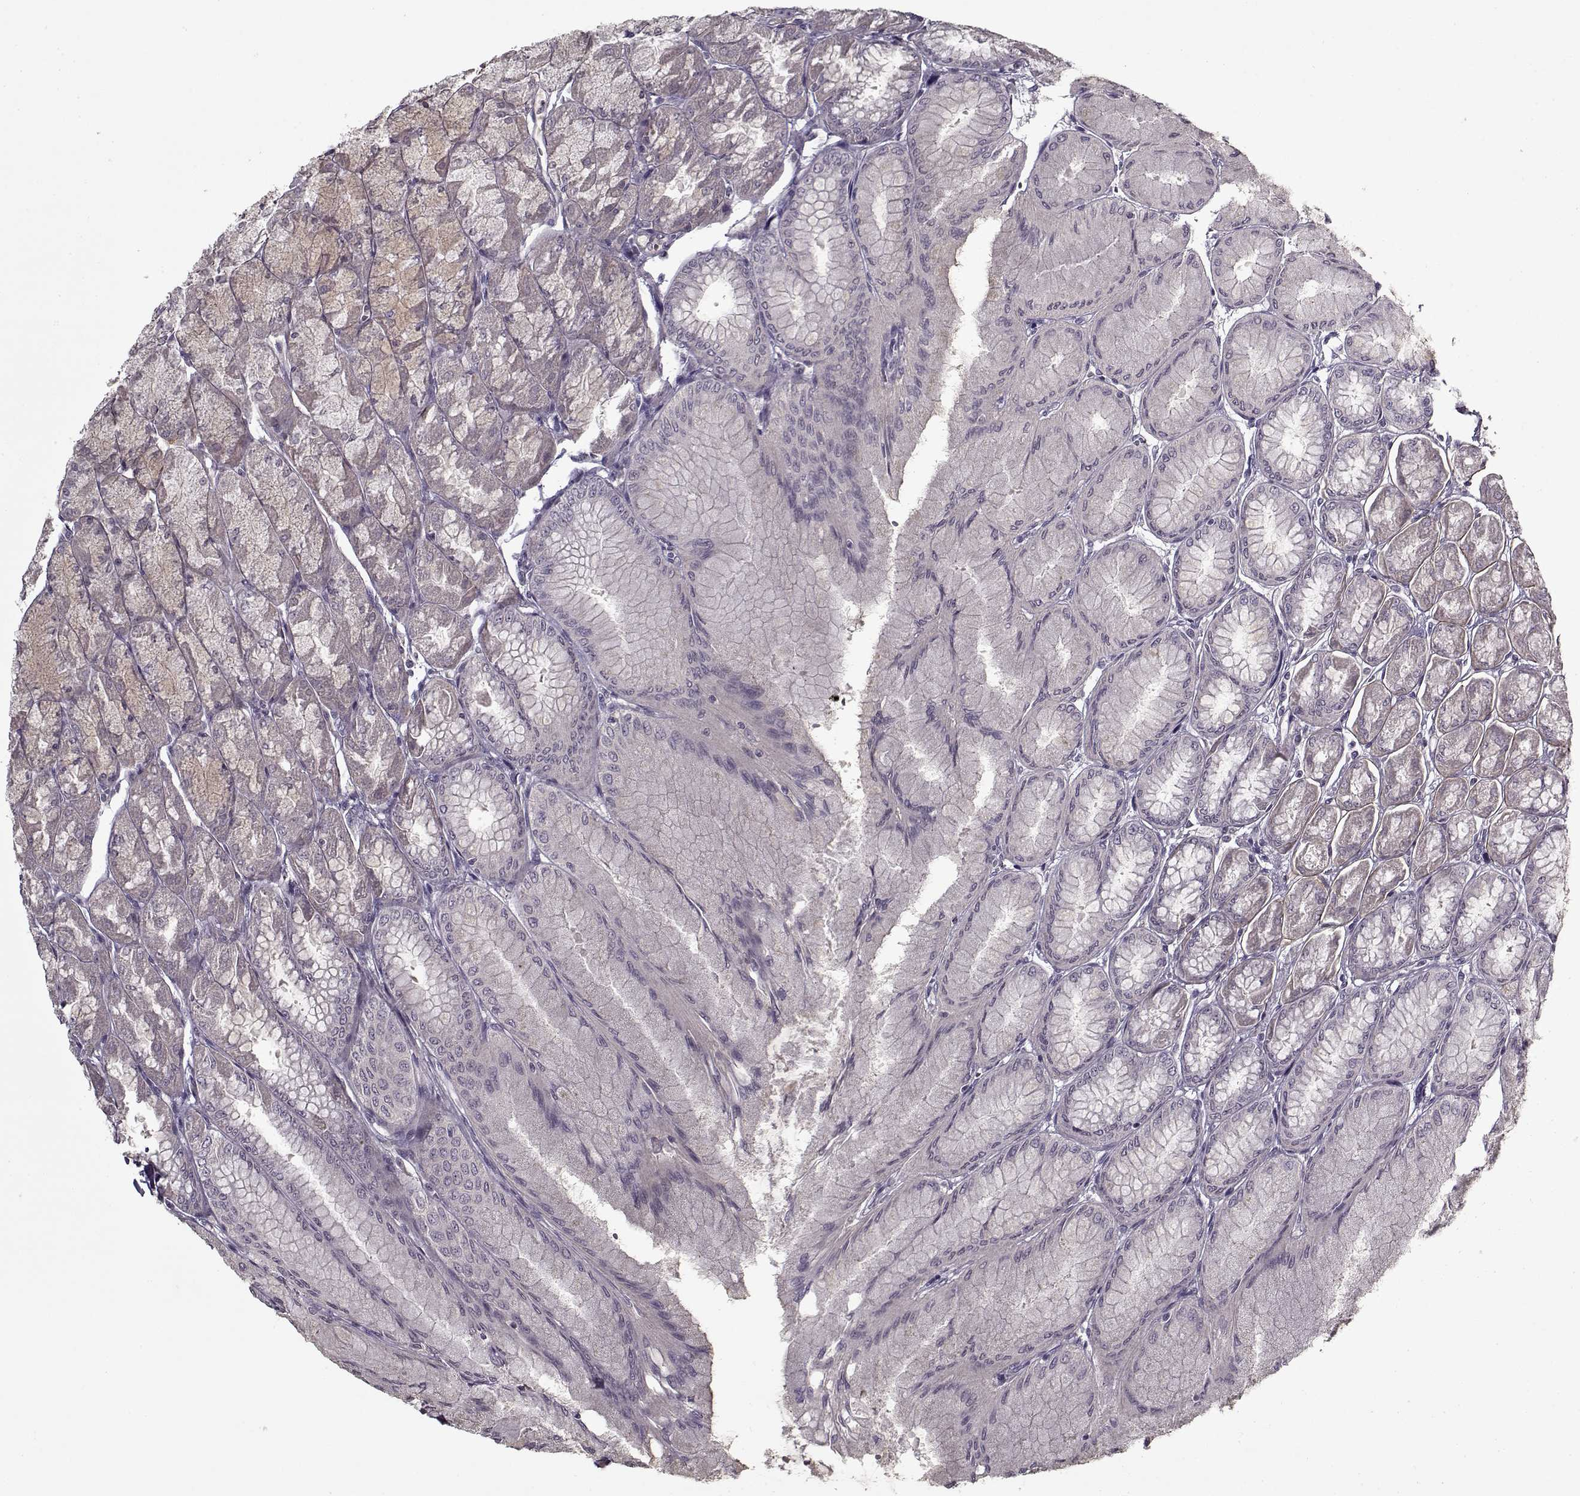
{"staining": {"intensity": "negative", "quantity": "none", "location": "none"}, "tissue": "stomach", "cell_type": "Glandular cells", "image_type": "normal", "snomed": [{"axis": "morphology", "description": "Normal tissue, NOS"}, {"axis": "topography", "description": "Stomach, upper"}], "caption": "Human stomach stained for a protein using IHC reveals no positivity in glandular cells.", "gene": "LAMA2", "patient": {"sex": "male", "age": 60}}